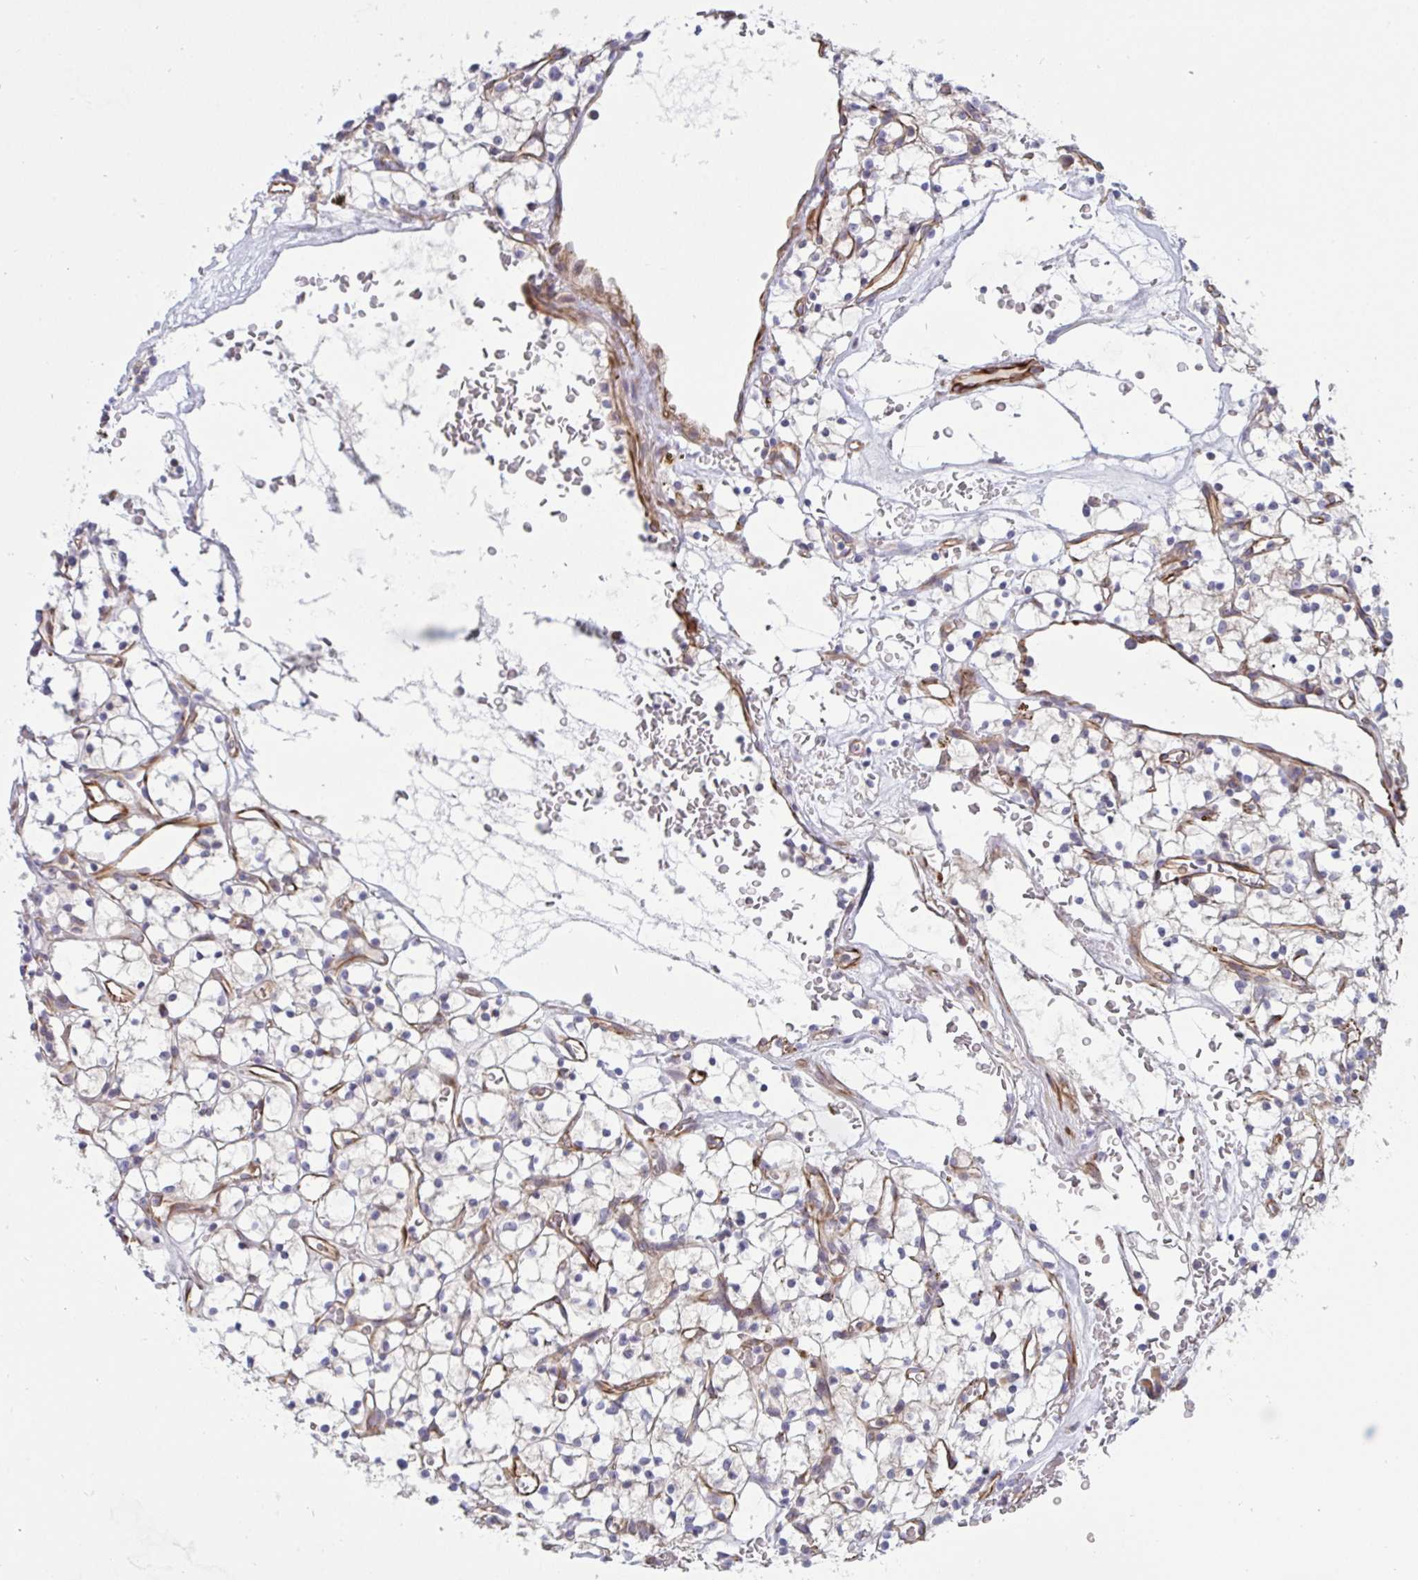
{"staining": {"intensity": "negative", "quantity": "none", "location": "none"}, "tissue": "renal cancer", "cell_type": "Tumor cells", "image_type": "cancer", "snomed": [{"axis": "morphology", "description": "Adenocarcinoma, NOS"}, {"axis": "topography", "description": "Kidney"}], "caption": "This is an immunohistochemistry micrograph of human renal cancer. There is no positivity in tumor cells.", "gene": "DCBLD1", "patient": {"sex": "female", "age": 64}}